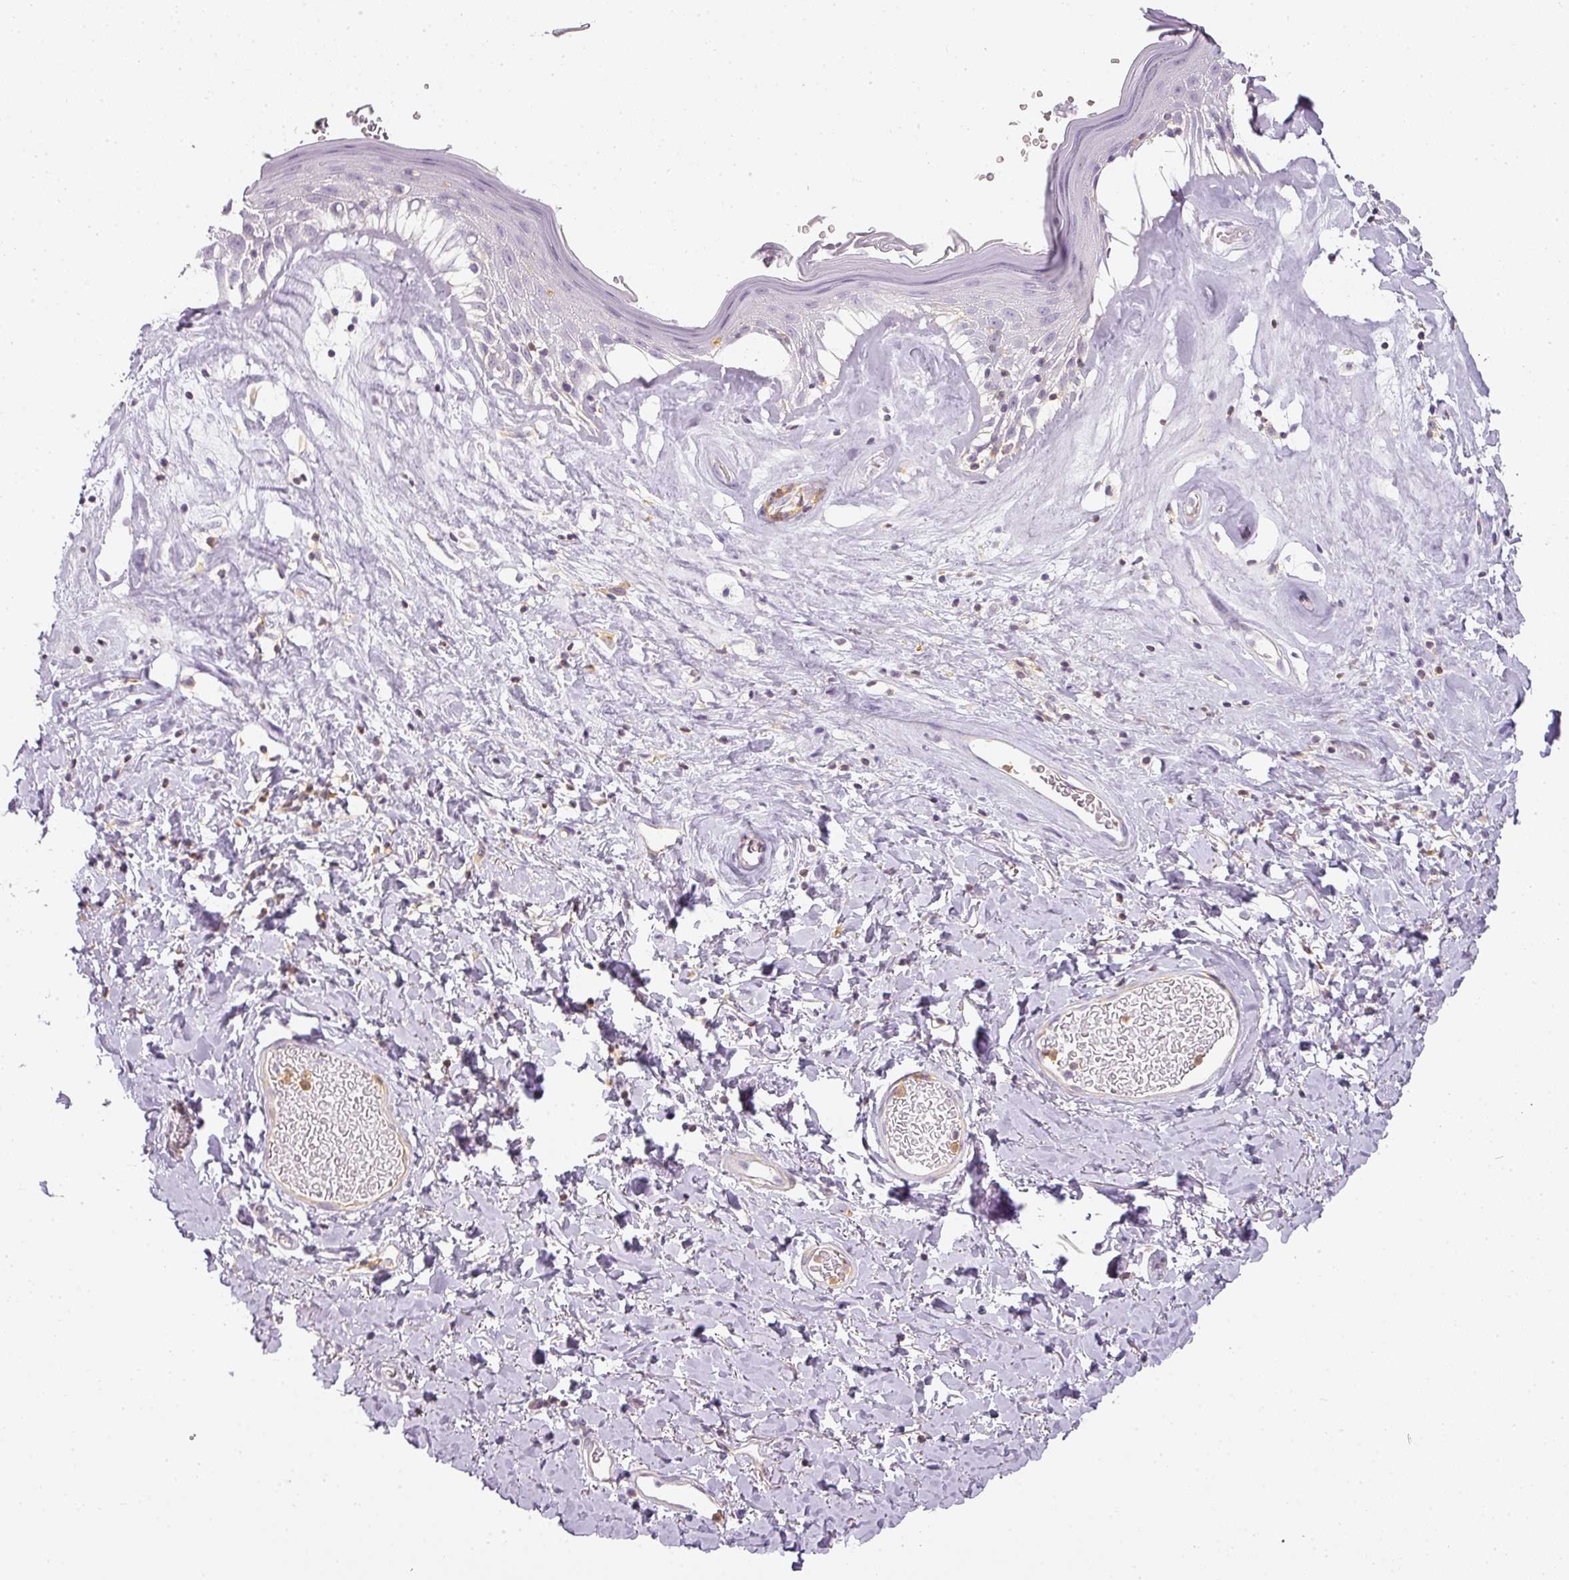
{"staining": {"intensity": "negative", "quantity": "none", "location": "none"}, "tissue": "skin", "cell_type": "Epidermal cells", "image_type": "normal", "snomed": [{"axis": "morphology", "description": "Normal tissue, NOS"}, {"axis": "morphology", "description": "Inflammation, NOS"}, {"axis": "topography", "description": "Vulva"}], "caption": "The photomicrograph demonstrates no staining of epidermal cells in normal skin.", "gene": "TMEM42", "patient": {"sex": "female", "age": 86}}